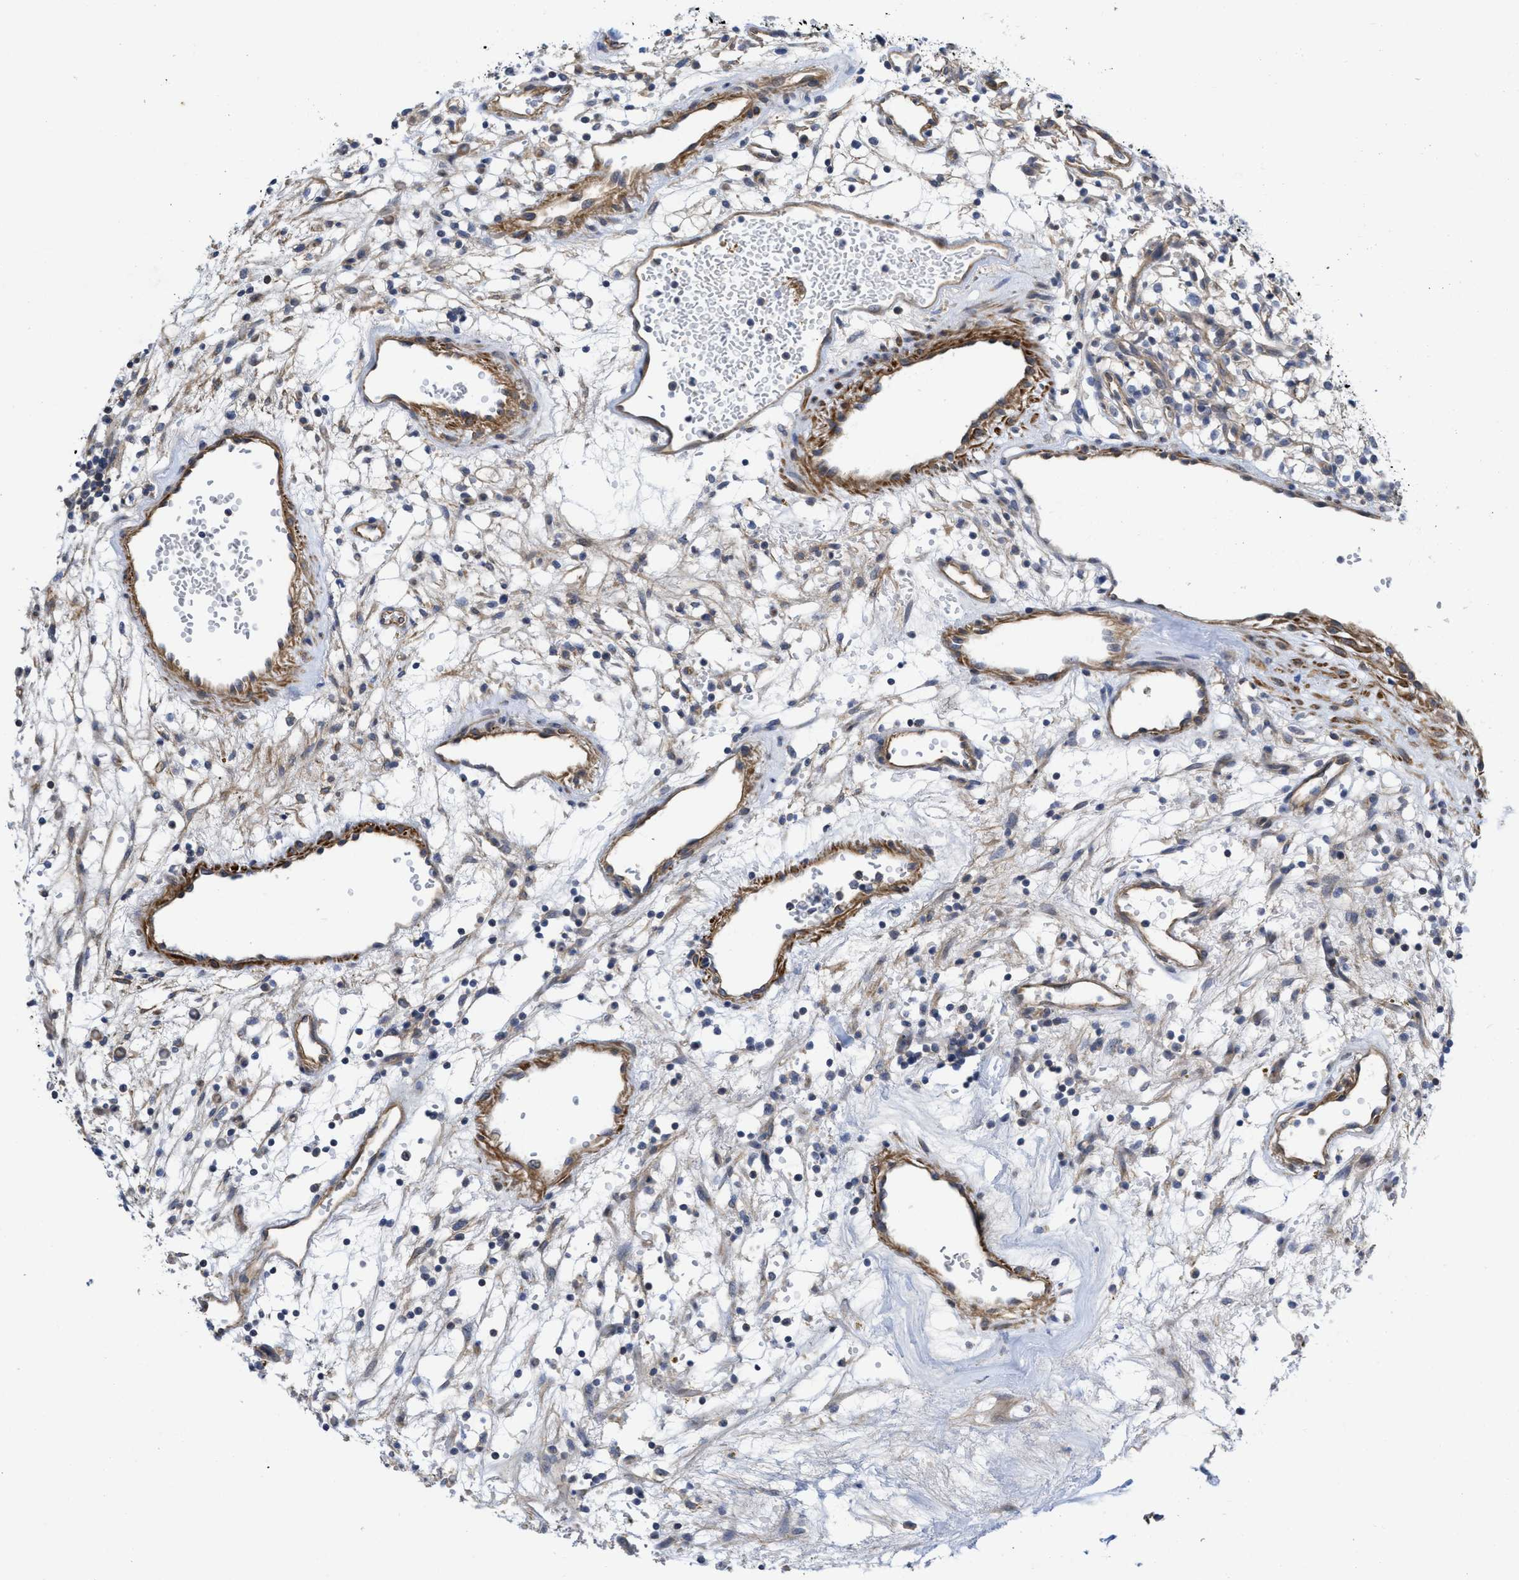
{"staining": {"intensity": "weak", "quantity": "<25%", "location": "cytoplasmic/membranous"}, "tissue": "renal cancer", "cell_type": "Tumor cells", "image_type": "cancer", "snomed": [{"axis": "morphology", "description": "Adenocarcinoma, NOS"}, {"axis": "topography", "description": "Kidney"}], "caption": "Immunohistochemistry (IHC) image of human renal cancer (adenocarcinoma) stained for a protein (brown), which exhibits no expression in tumor cells. (DAB (3,3'-diaminobenzidine) immunohistochemistry (IHC) visualized using brightfield microscopy, high magnification).", "gene": "ARHGEF26", "patient": {"sex": "male", "age": 59}}